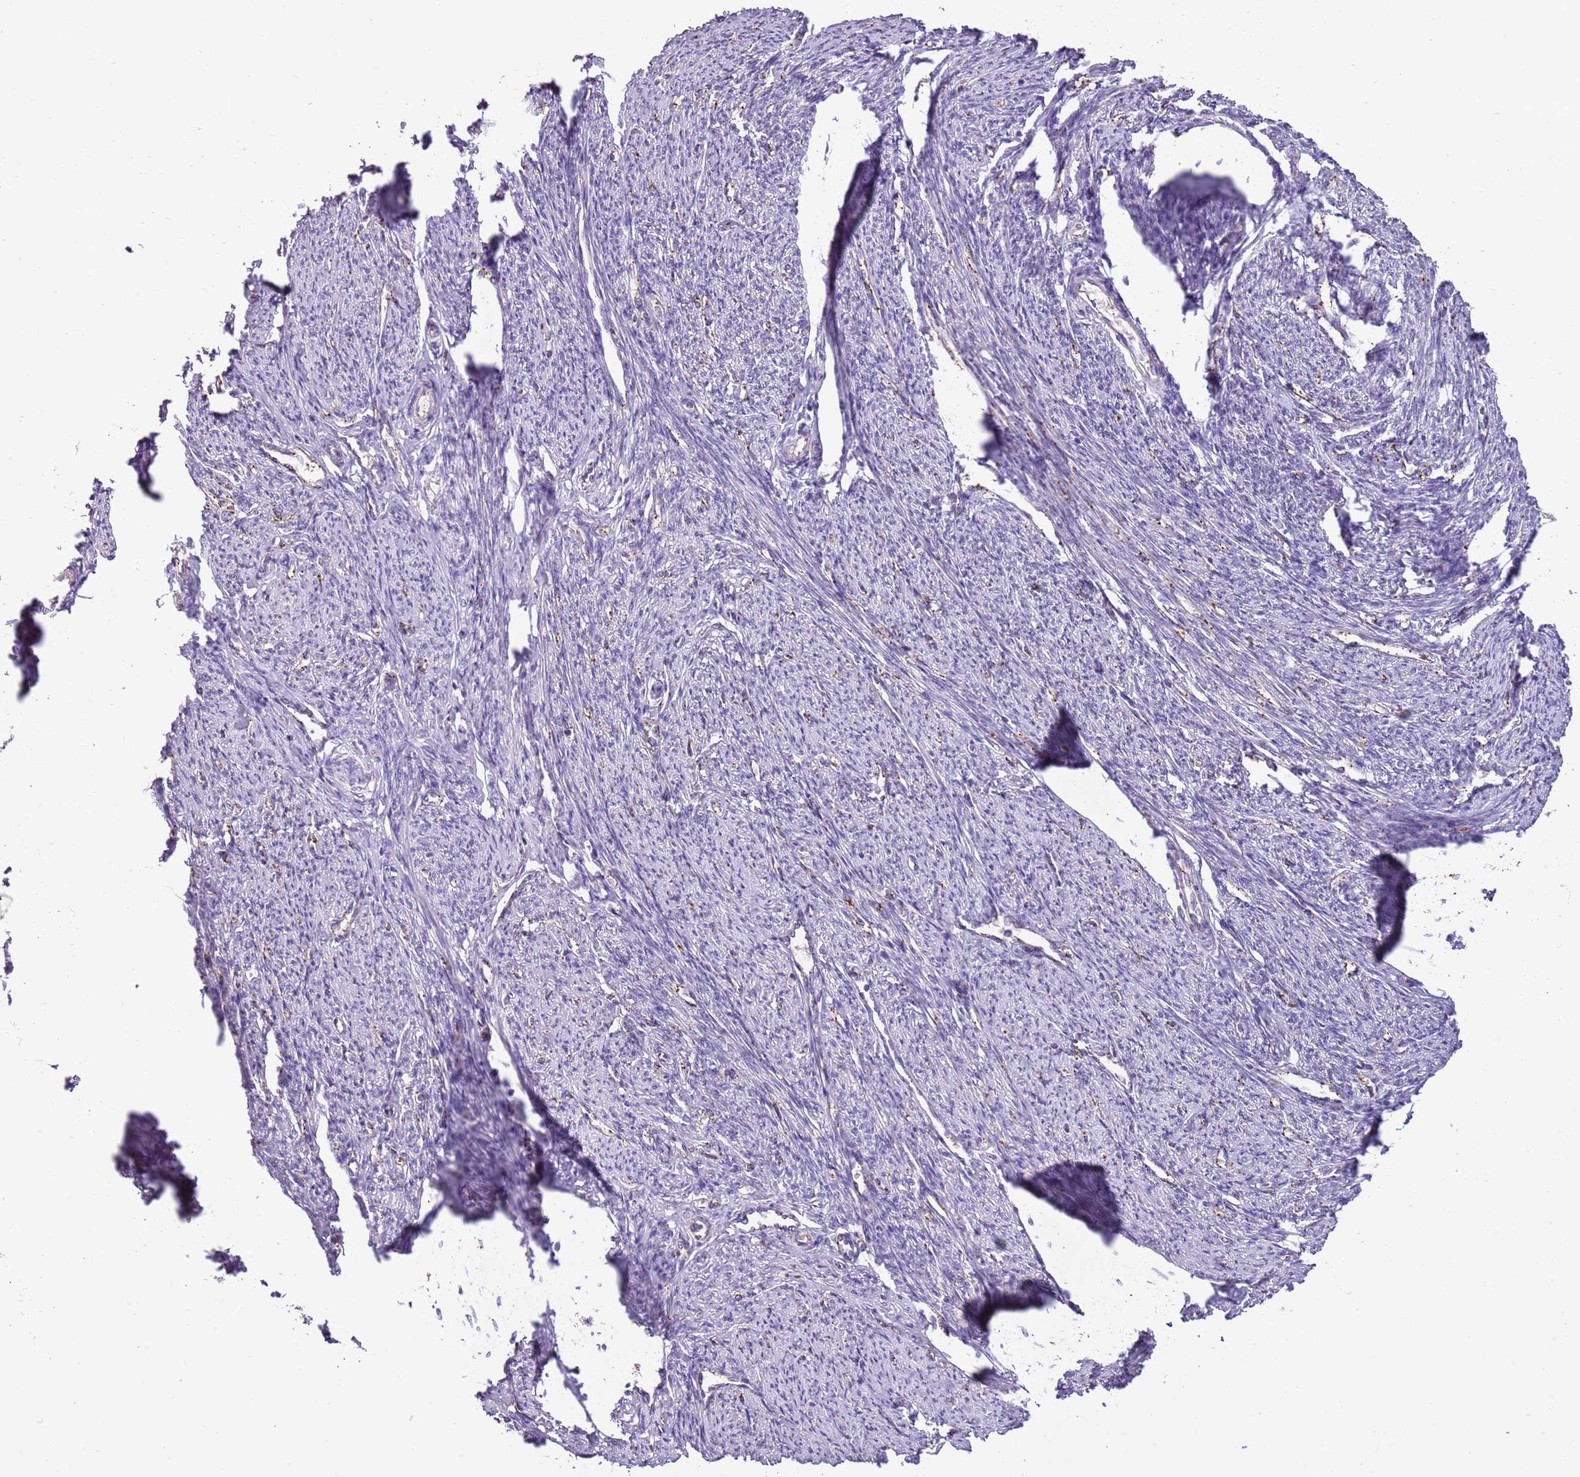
{"staining": {"intensity": "weak", "quantity": "<25%", "location": "cytoplasmic/membranous"}, "tissue": "smooth muscle", "cell_type": "Smooth muscle cells", "image_type": "normal", "snomed": [{"axis": "morphology", "description": "Normal tissue, NOS"}, {"axis": "topography", "description": "Smooth muscle"}, {"axis": "topography", "description": "Uterus"}], "caption": "Smooth muscle cells are negative for protein expression in benign human smooth muscle. Nuclei are stained in blue.", "gene": "HES3", "patient": {"sex": "female", "age": 59}}